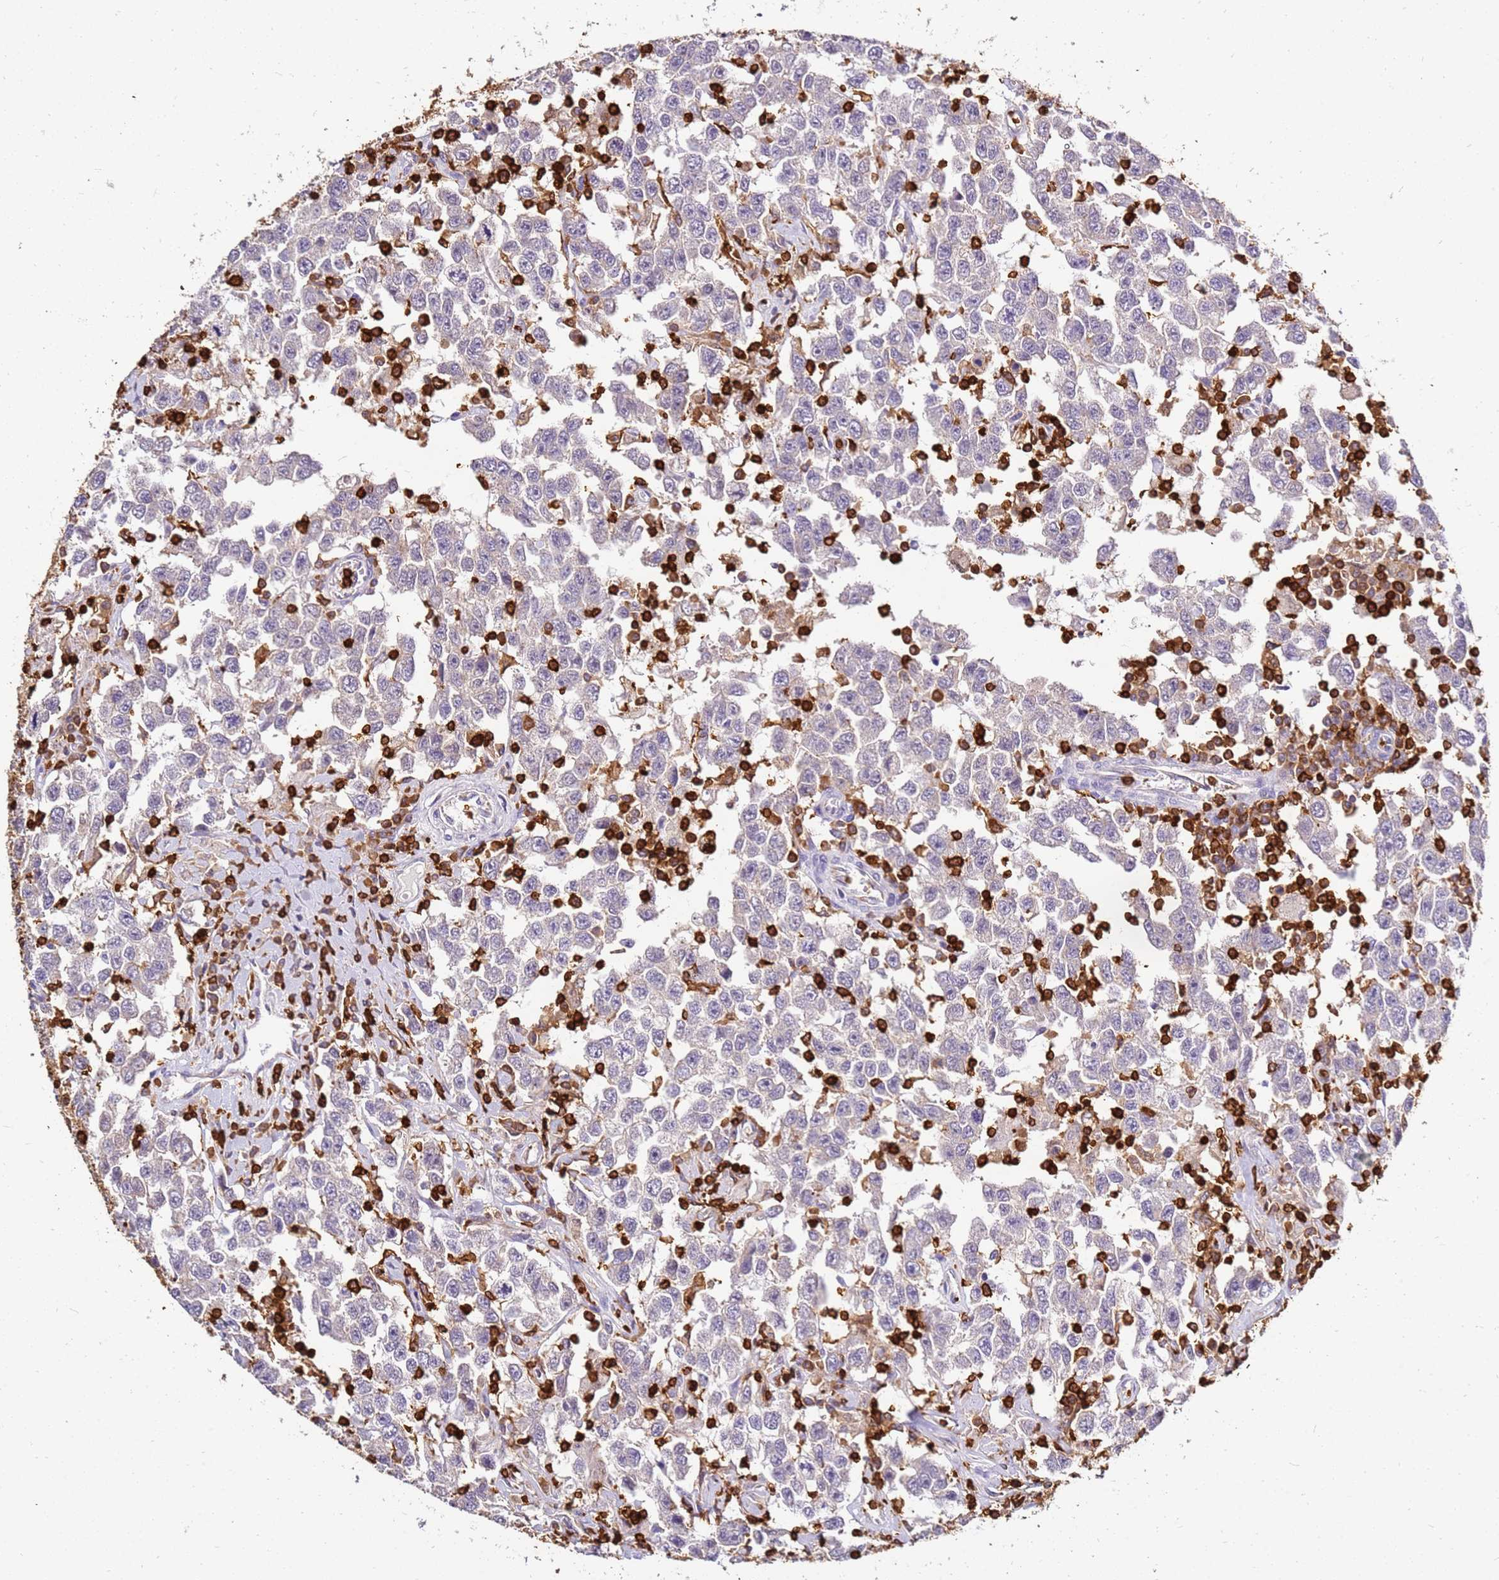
{"staining": {"intensity": "negative", "quantity": "none", "location": "none"}, "tissue": "testis cancer", "cell_type": "Tumor cells", "image_type": "cancer", "snomed": [{"axis": "morphology", "description": "Seminoma, NOS"}, {"axis": "topography", "description": "Testis"}], "caption": "High power microscopy photomicrograph of an IHC micrograph of testis cancer, revealing no significant positivity in tumor cells. The staining is performed using DAB brown chromogen with nuclei counter-stained in using hematoxylin.", "gene": "CORO1A", "patient": {"sex": "male", "age": 41}}